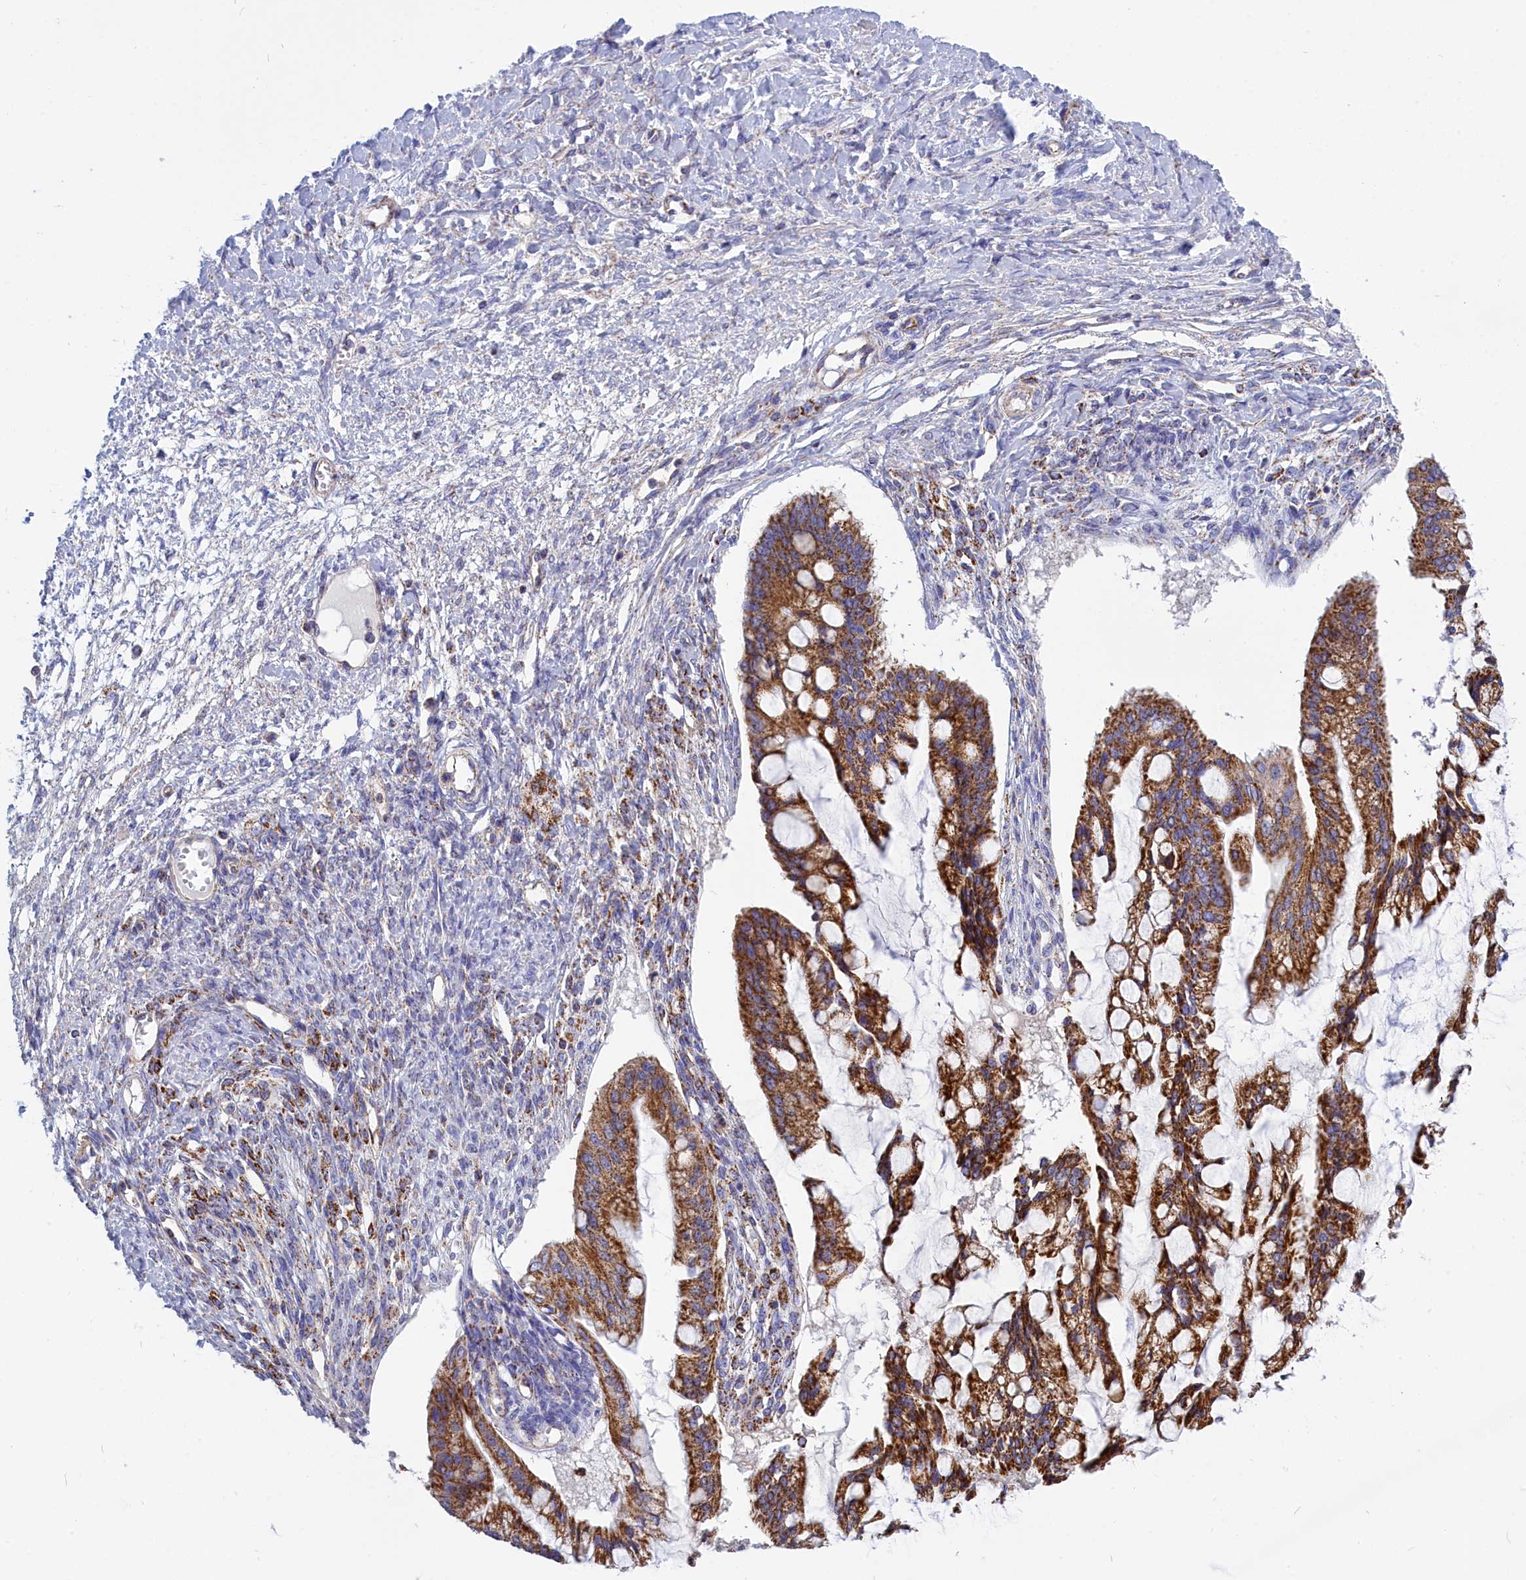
{"staining": {"intensity": "strong", "quantity": ">75%", "location": "cytoplasmic/membranous"}, "tissue": "ovarian cancer", "cell_type": "Tumor cells", "image_type": "cancer", "snomed": [{"axis": "morphology", "description": "Cystadenocarcinoma, mucinous, NOS"}, {"axis": "topography", "description": "Ovary"}], "caption": "Protein expression analysis of ovarian cancer (mucinous cystadenocarcinoma) reveals strong cytoplasmic/membranous positivity in approximately >75% of tumor cells.", "gene": "CCRL2", "patient": {"sex": "female", "age": 73}}